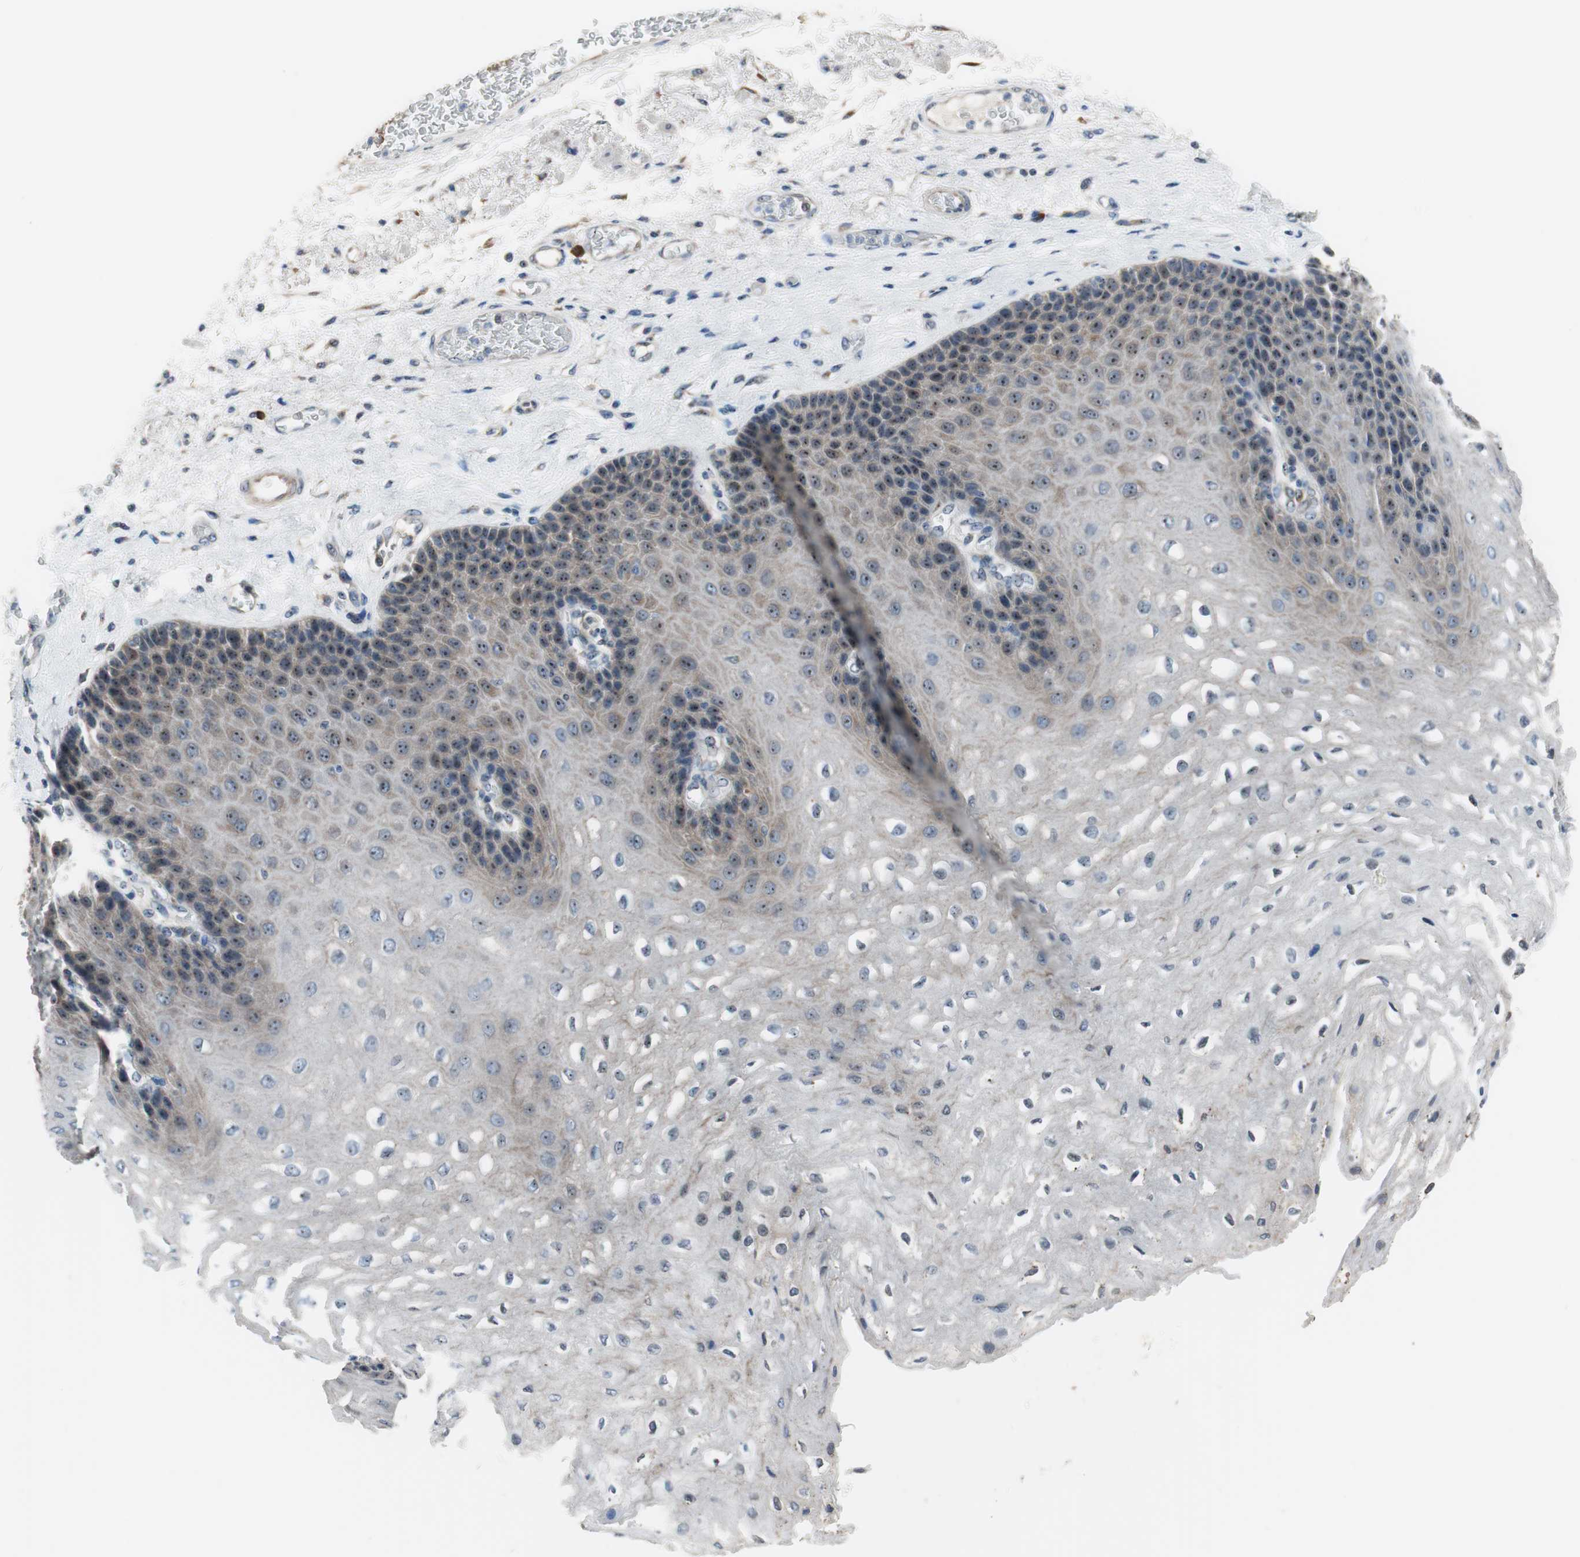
{"staining": {"intensity": "weak", "quantity": "<25%", "location": "cytoplasmic/membranous"}, "tissue": "esophagus", "cell_type": "Squamous epithelial cells", "image_type": "normal", "snomed": [{"axis": "morphology", "description": "Normal tissue, NOS"}, {"axis": "topography", "description": "Esophagus"}], "caption": "The histopathology image displays no significant staining in squamous epithelial cells of esophagus. The staining was performed using DAB to visualize the protein expression in brown, while the nuclei were stained in blue with hematoxylin (Magnification: 20x).", "gene": "TMED7", "patient": {"sex": "female", "age": 72}}